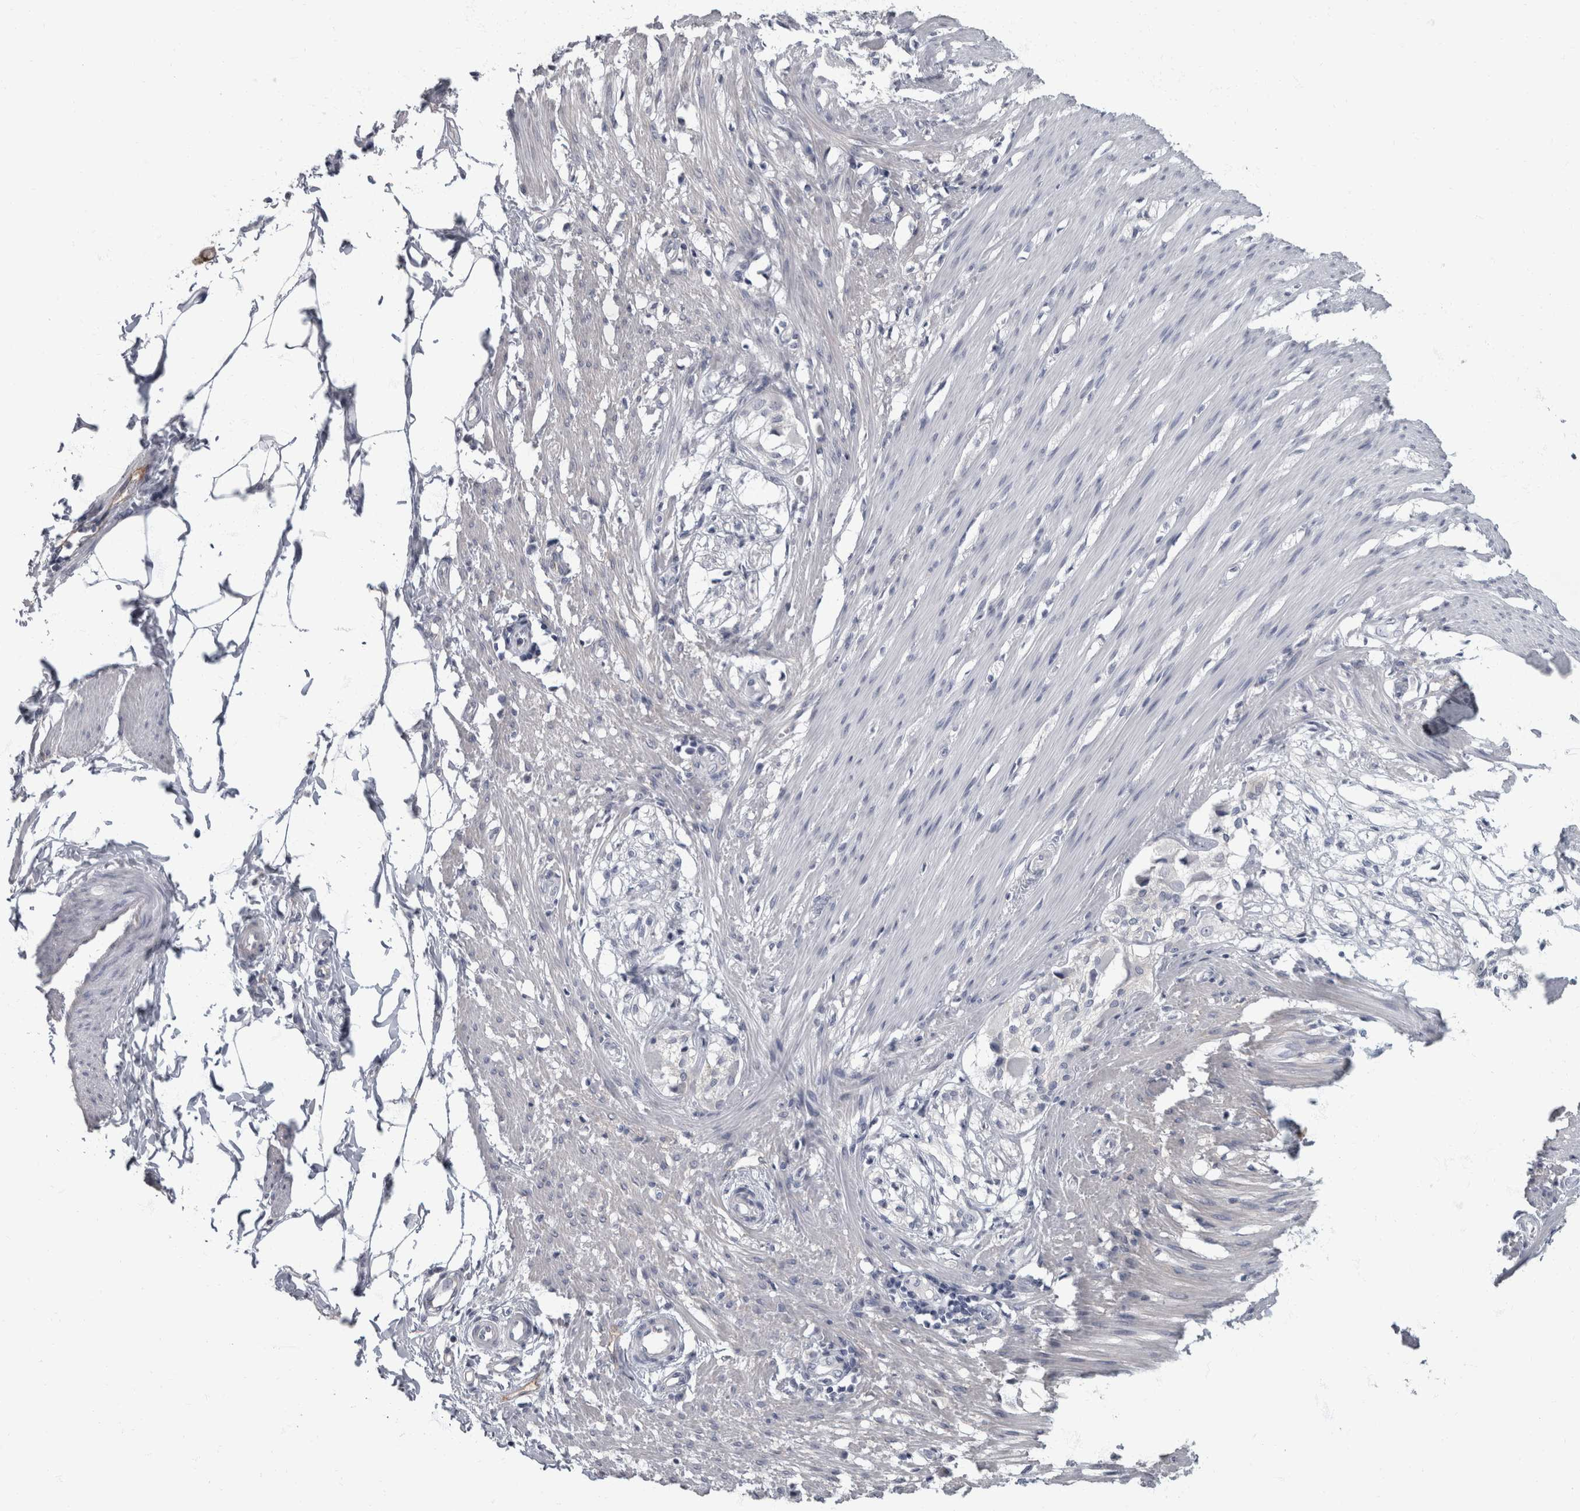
{"staining": {"intensity": "negative", "quantity": "none", "location": "none"}, "tissue": "smooth muscle", "cell_type": "Smooth muscle cells", "image_type": "normal", "snomed": [{"axis": "morphology", "description": "Normal tissue, NOS"}, {"axis": "morphology", "description": "Adenocarcinoma, NOS"}, {"axis": "topography", "description": "Smooth muscle"}, {"axis": "topography", "description": "Colon"}], "caption": "DAB (3,3'-diaminobenzidine) immunohistochemical staining of unremarkable smooth muscle shows no significant positivity in smooth muscle cells.", "gene": "DSG2", "patient": {"sex": "male", "age": 14}}